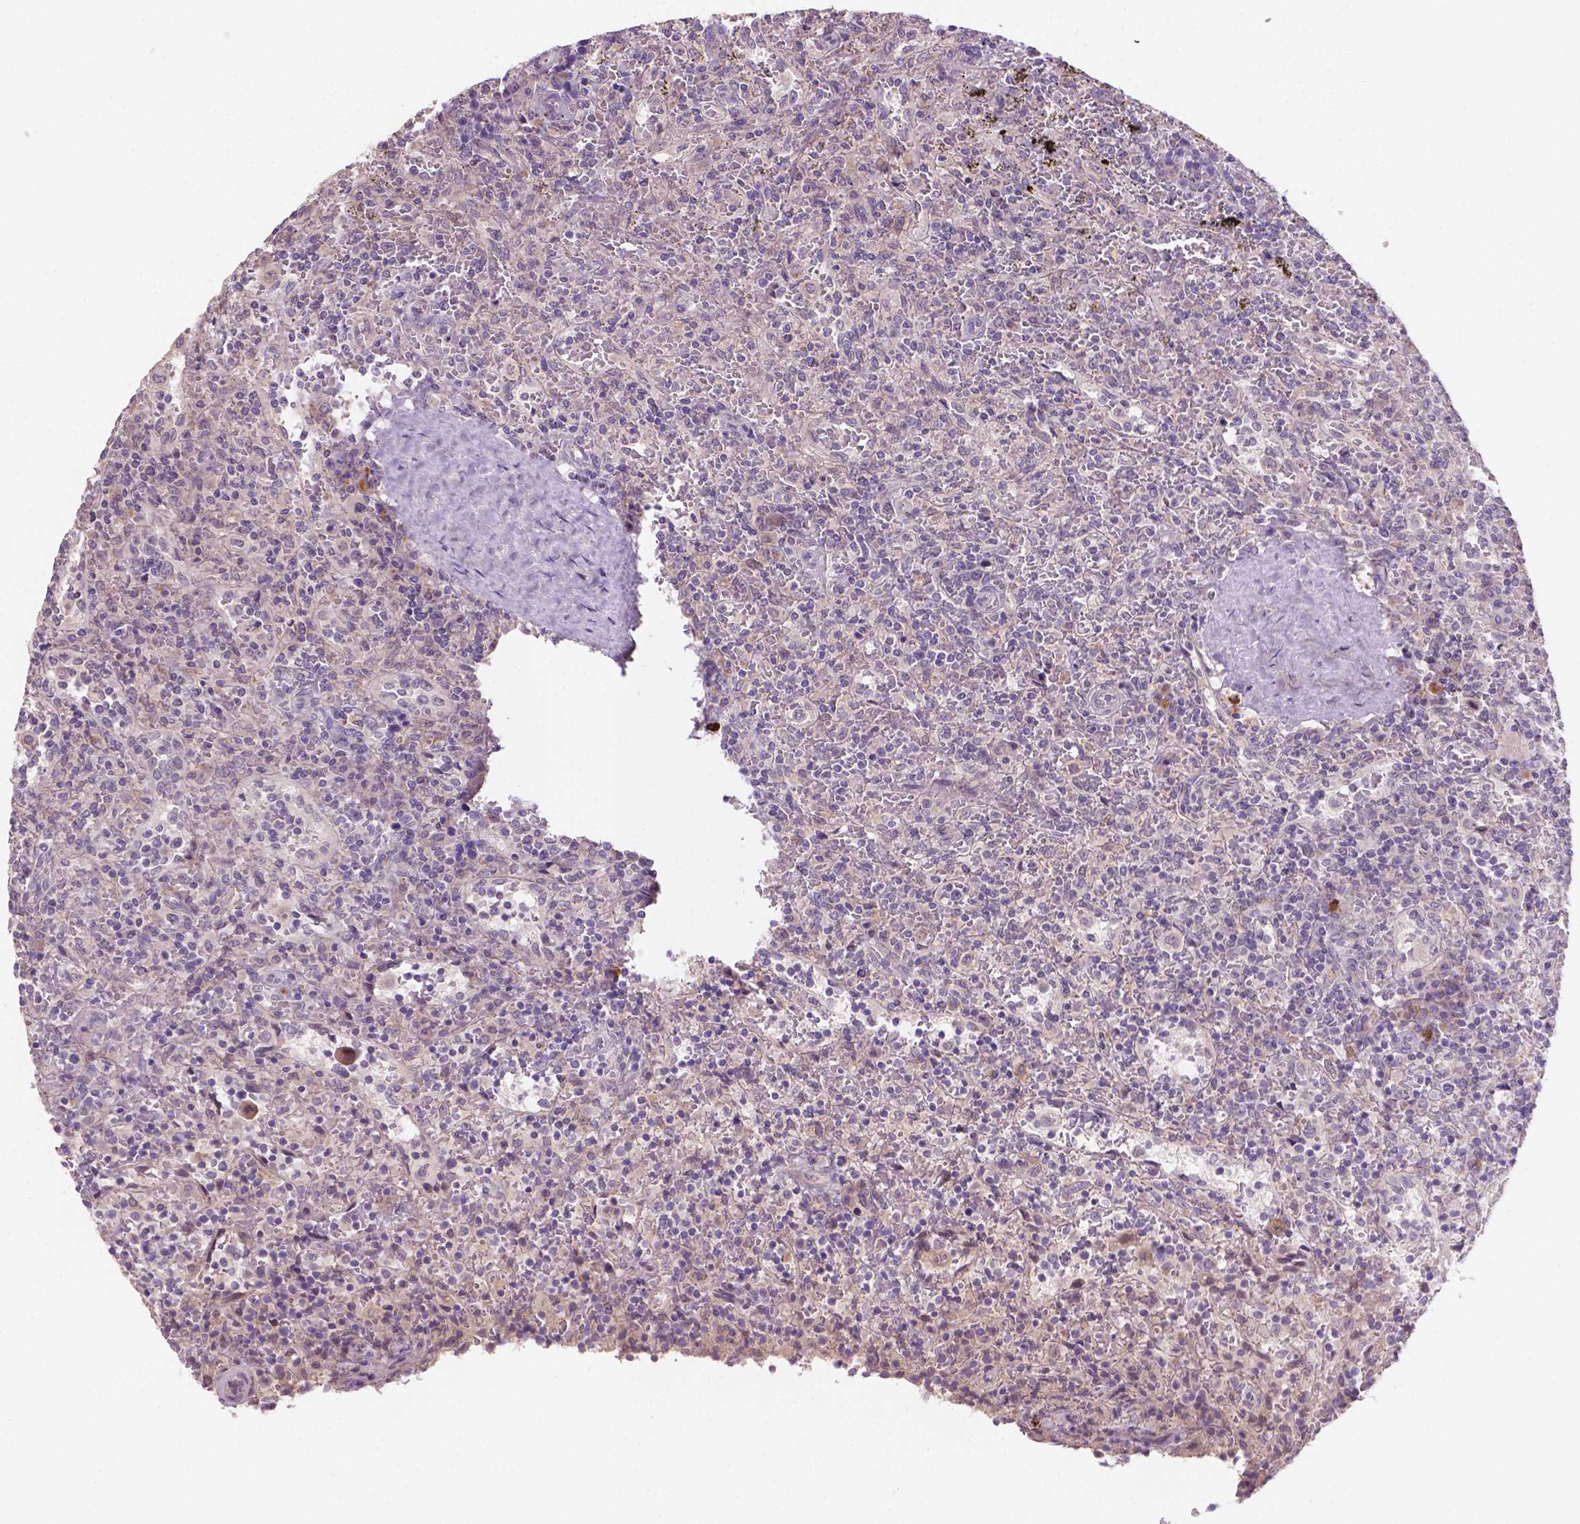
{"staining": {"intensity": "negative", "quantity": "none", "location": "none"}, "tissue": "lymphoma", "cell_type": "Tumor cells", "image_type": "cancer", "snomed": [{"axis": "morphology", "description": "Malignant lymphoma, non-Hodgkin's type, Low grade"}, {"axis": "topography", "description": "Spleen"}], "caption": "This image is of low-grade malignant lymphoma, non-Hodgkin's type stained with immunohistochemistry to label a protein in brown with the nuclei are counter-stained blue. There is no expression in tumor cells.", "gene": "GXYLT2", "patient": {"sex": "male", "age": 62}}